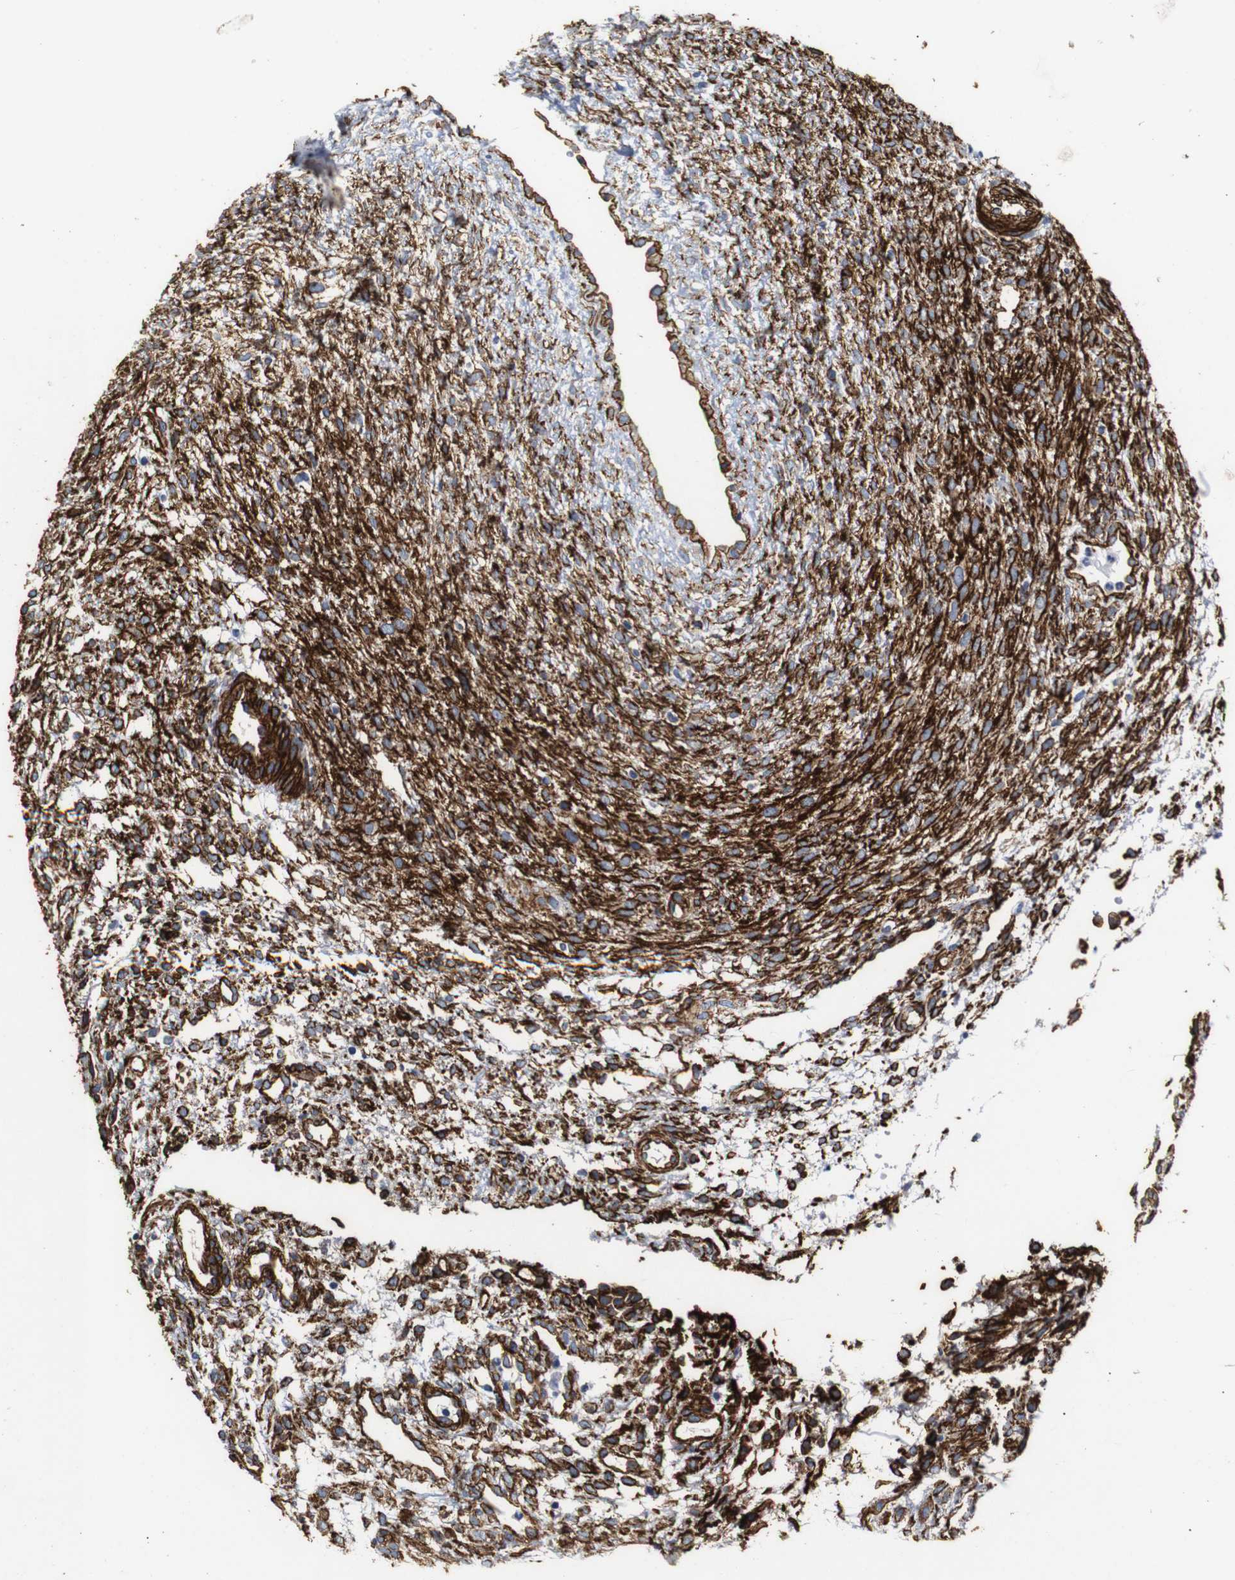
{"staining": {"intensity": "strong", "quantity": ">75%", "location": "cytoplasmic/membranous"}, "tissue": "ovary", "cell_type": "Ovarian stroma cells", "image_type": "normal", "snomed": [{"axis": "morphology", "description": "Normal tissue, NOS"}, {"axis": "morphology", "description": "Cyst, NOS"}, {"axis": "topography", "description": "Ovary"}], "caption": "Immunohistochemical staining of unremarkable human ovary reveals high levels of strong cytoplasmic/membranous positivity in approximately >75% of ovarian stroma cells. The protein of interest is stained brown, and the nuclei are stained in blue (DAB IHC with brightfield microscopy, high magnification).", "gene": "CAV2", "patient": {"sex": "female", "age": 18}}